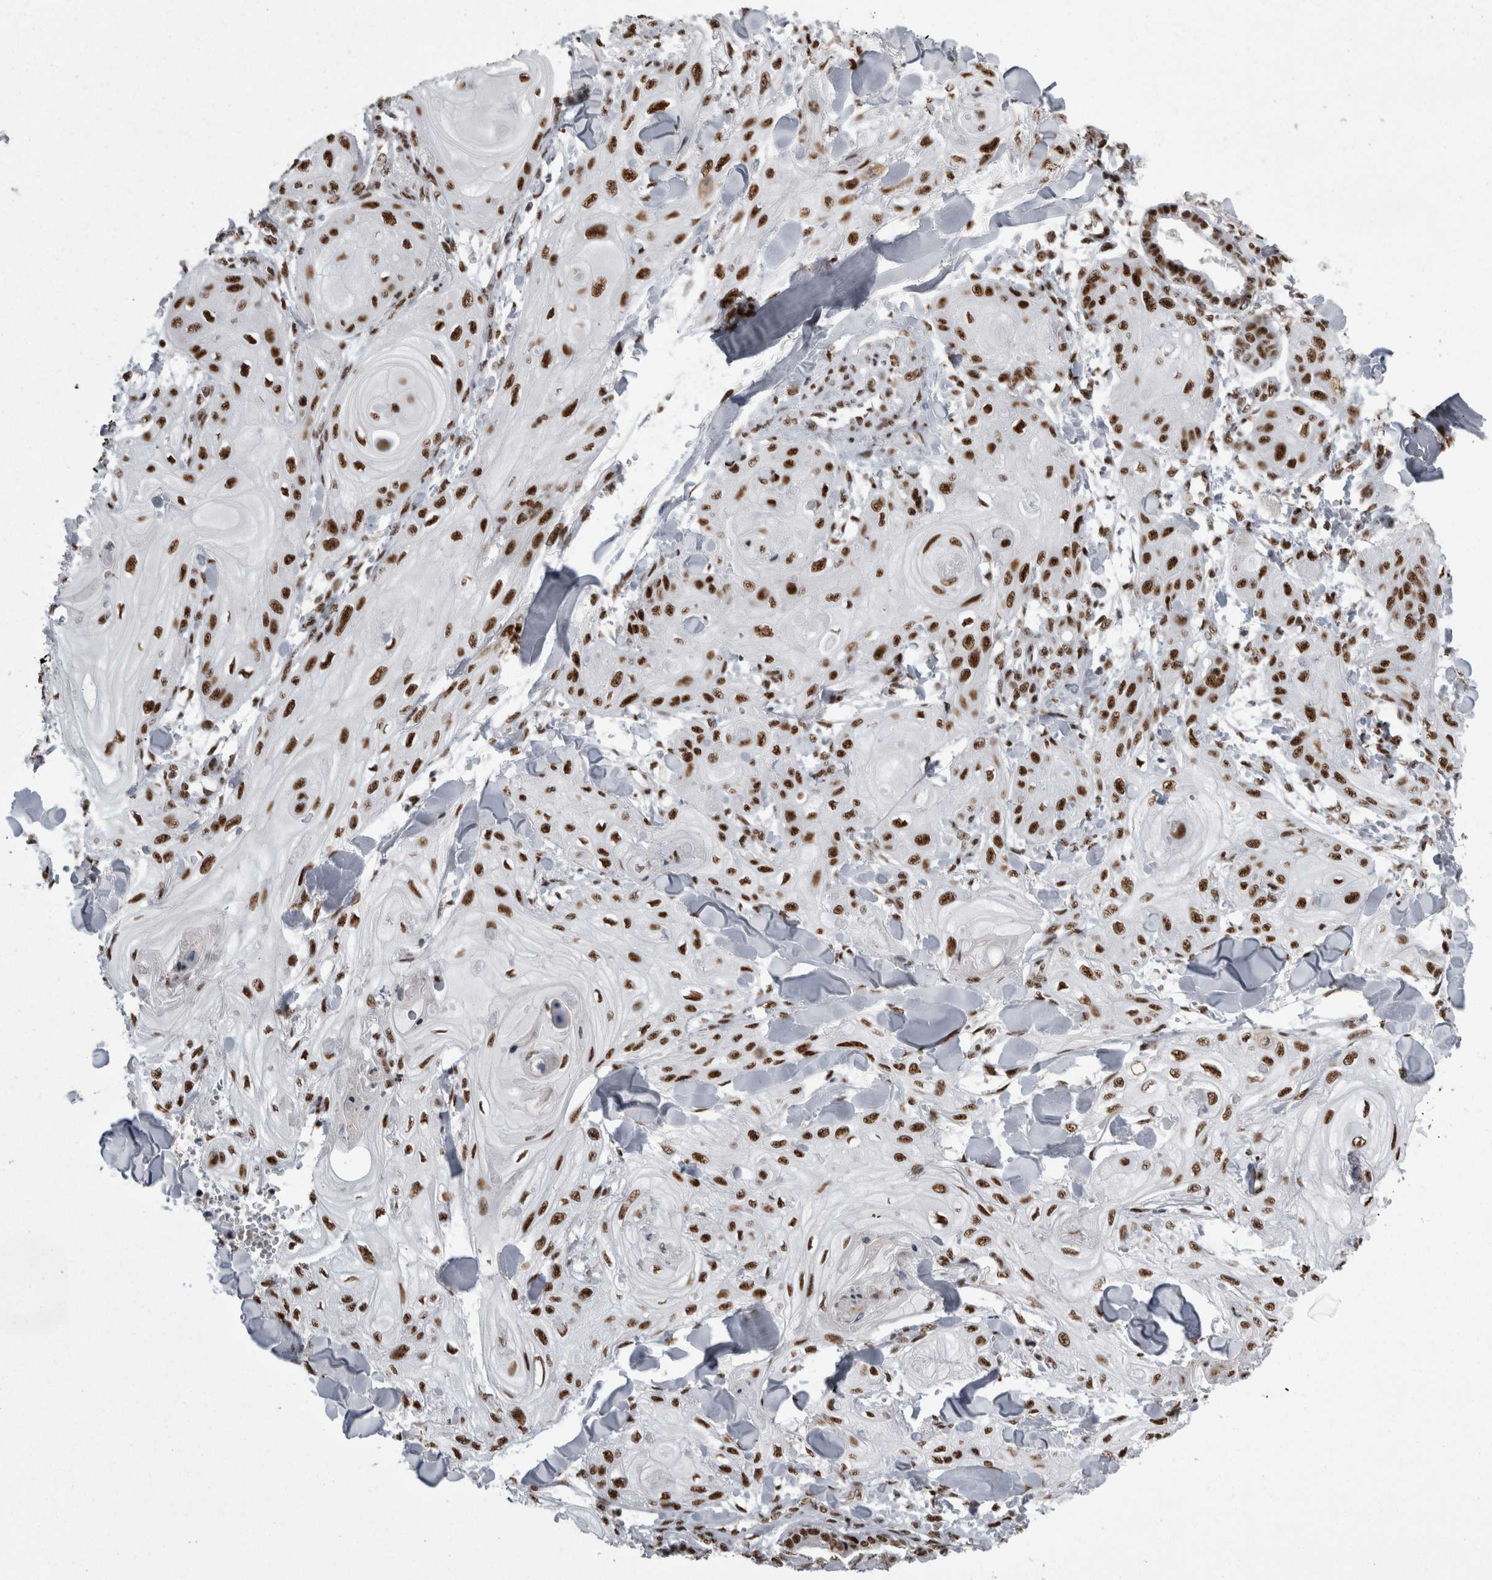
{"staining": {"intensity": "strong", "quantity": ">75%", "location": "nuclear"}, "tissue": "skin cancer", "cell_type": "Tumor cells", "image_type": "cancer", "snomed": [{"axis": "morphology", "description": "Squamous cell carcinoma, NOS"}, {"axis": "topography", "description": "Skin"}], "caption": "An immunohistochemistry (IHC) image of neoplastic tissue is shown. Protein staining in brown labels strong nuclear positivity in skin cancer within tumor cells.", "gene": "SNRNP40", "patient": {"sex": "male", "age": 74}}